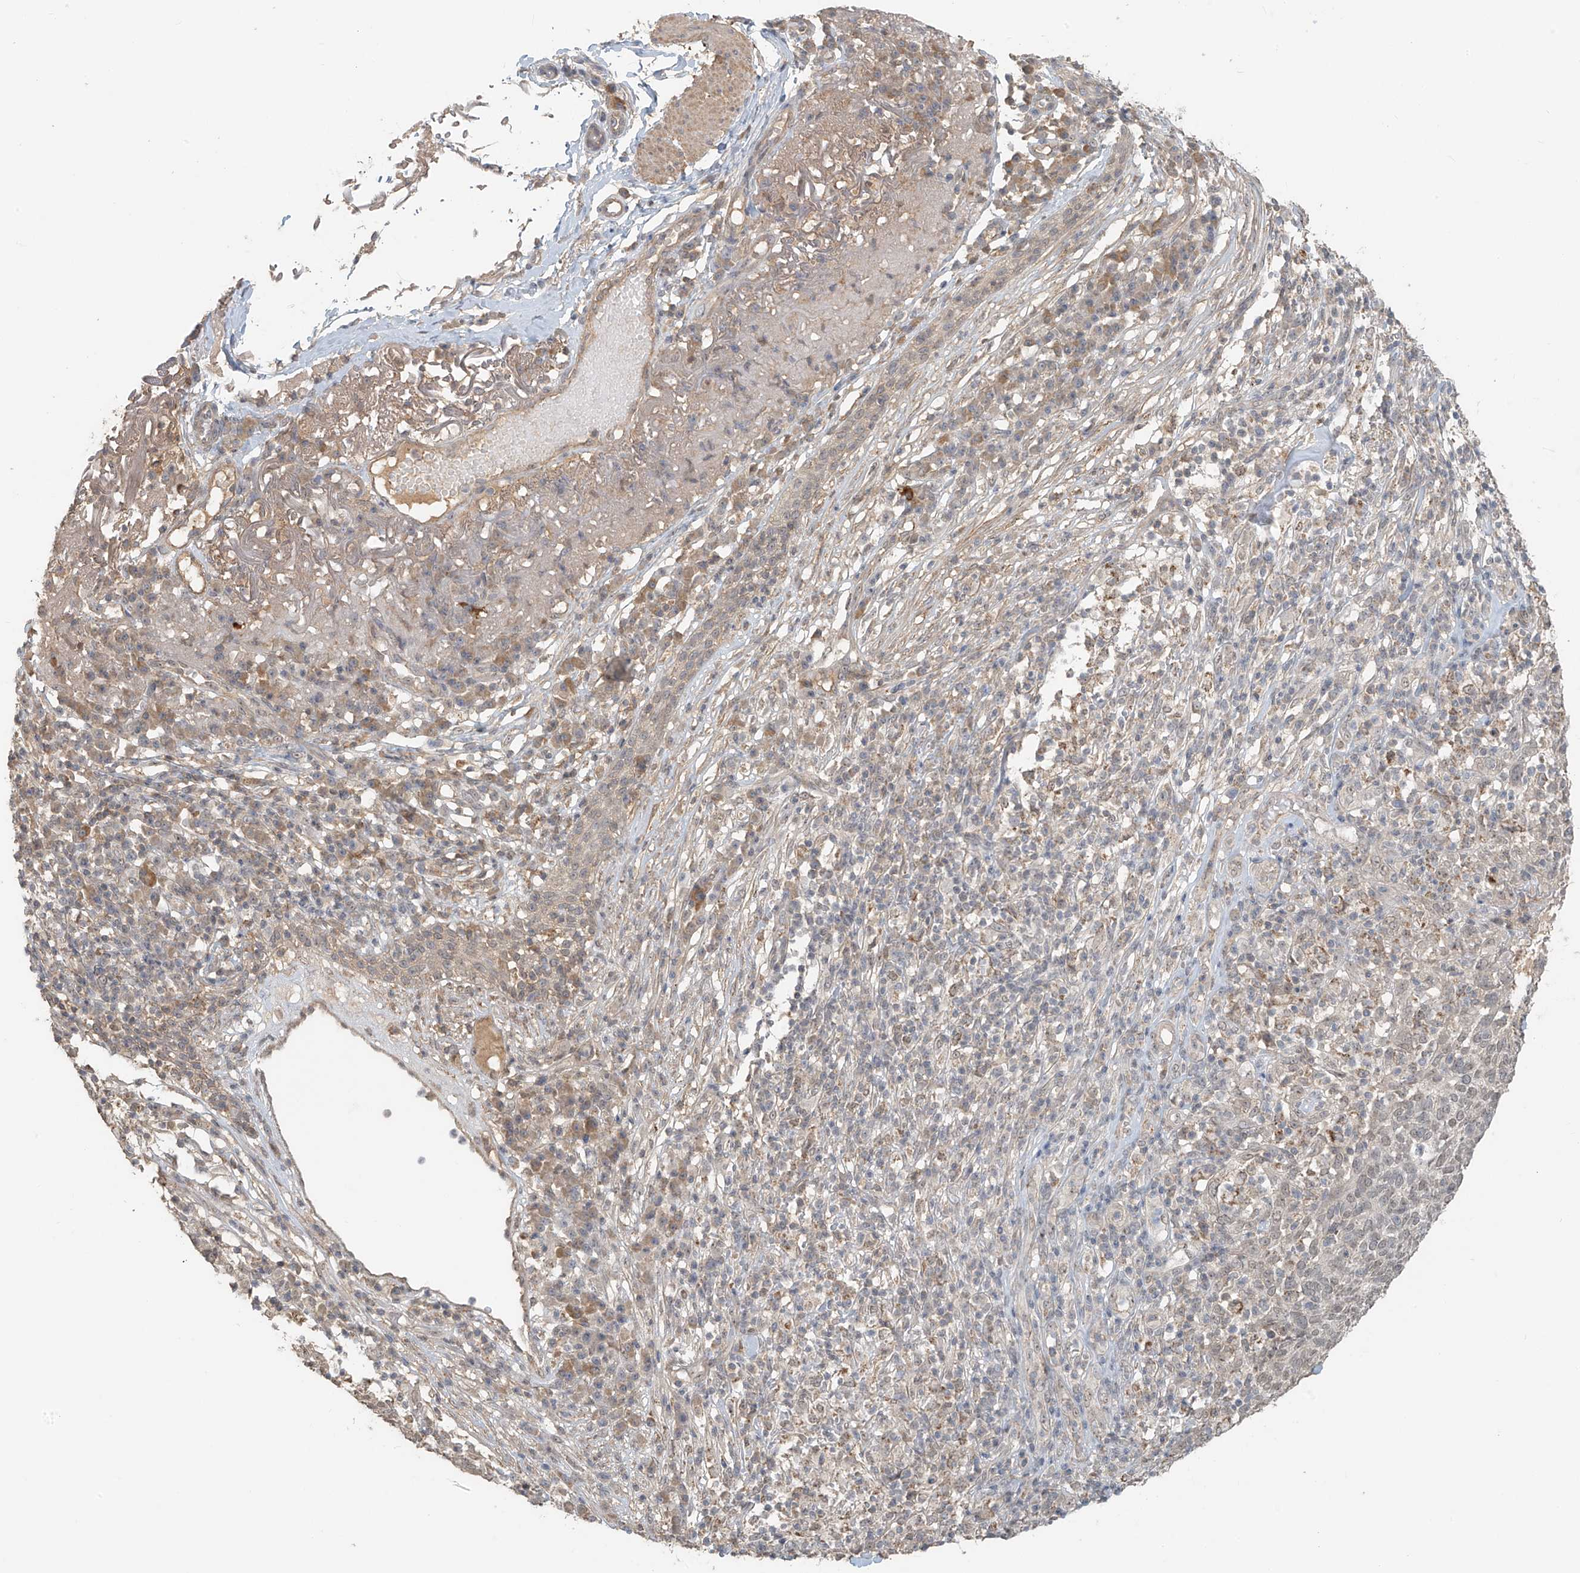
{"staining": {"intensity": "weak", "quantity": "25%-75%", "location": "nuclear"}, "tissue": "skin cancer", "cell_type": "Tumor cells", "image_type": "cancer", "snomed": [{"axis": "morphology", "description": "Squamous cell carcinoma, NOS"}, {"axis": "topography", "description": "Skin"}], "caption": "The micrograph demonstrates a brown stain indicating the presence of a protein in the nuclear of tumor cells in squamous cell carcinoma (skin).", "gene": "ABCD1", "patient": {"sex": "female", "age": 90}}